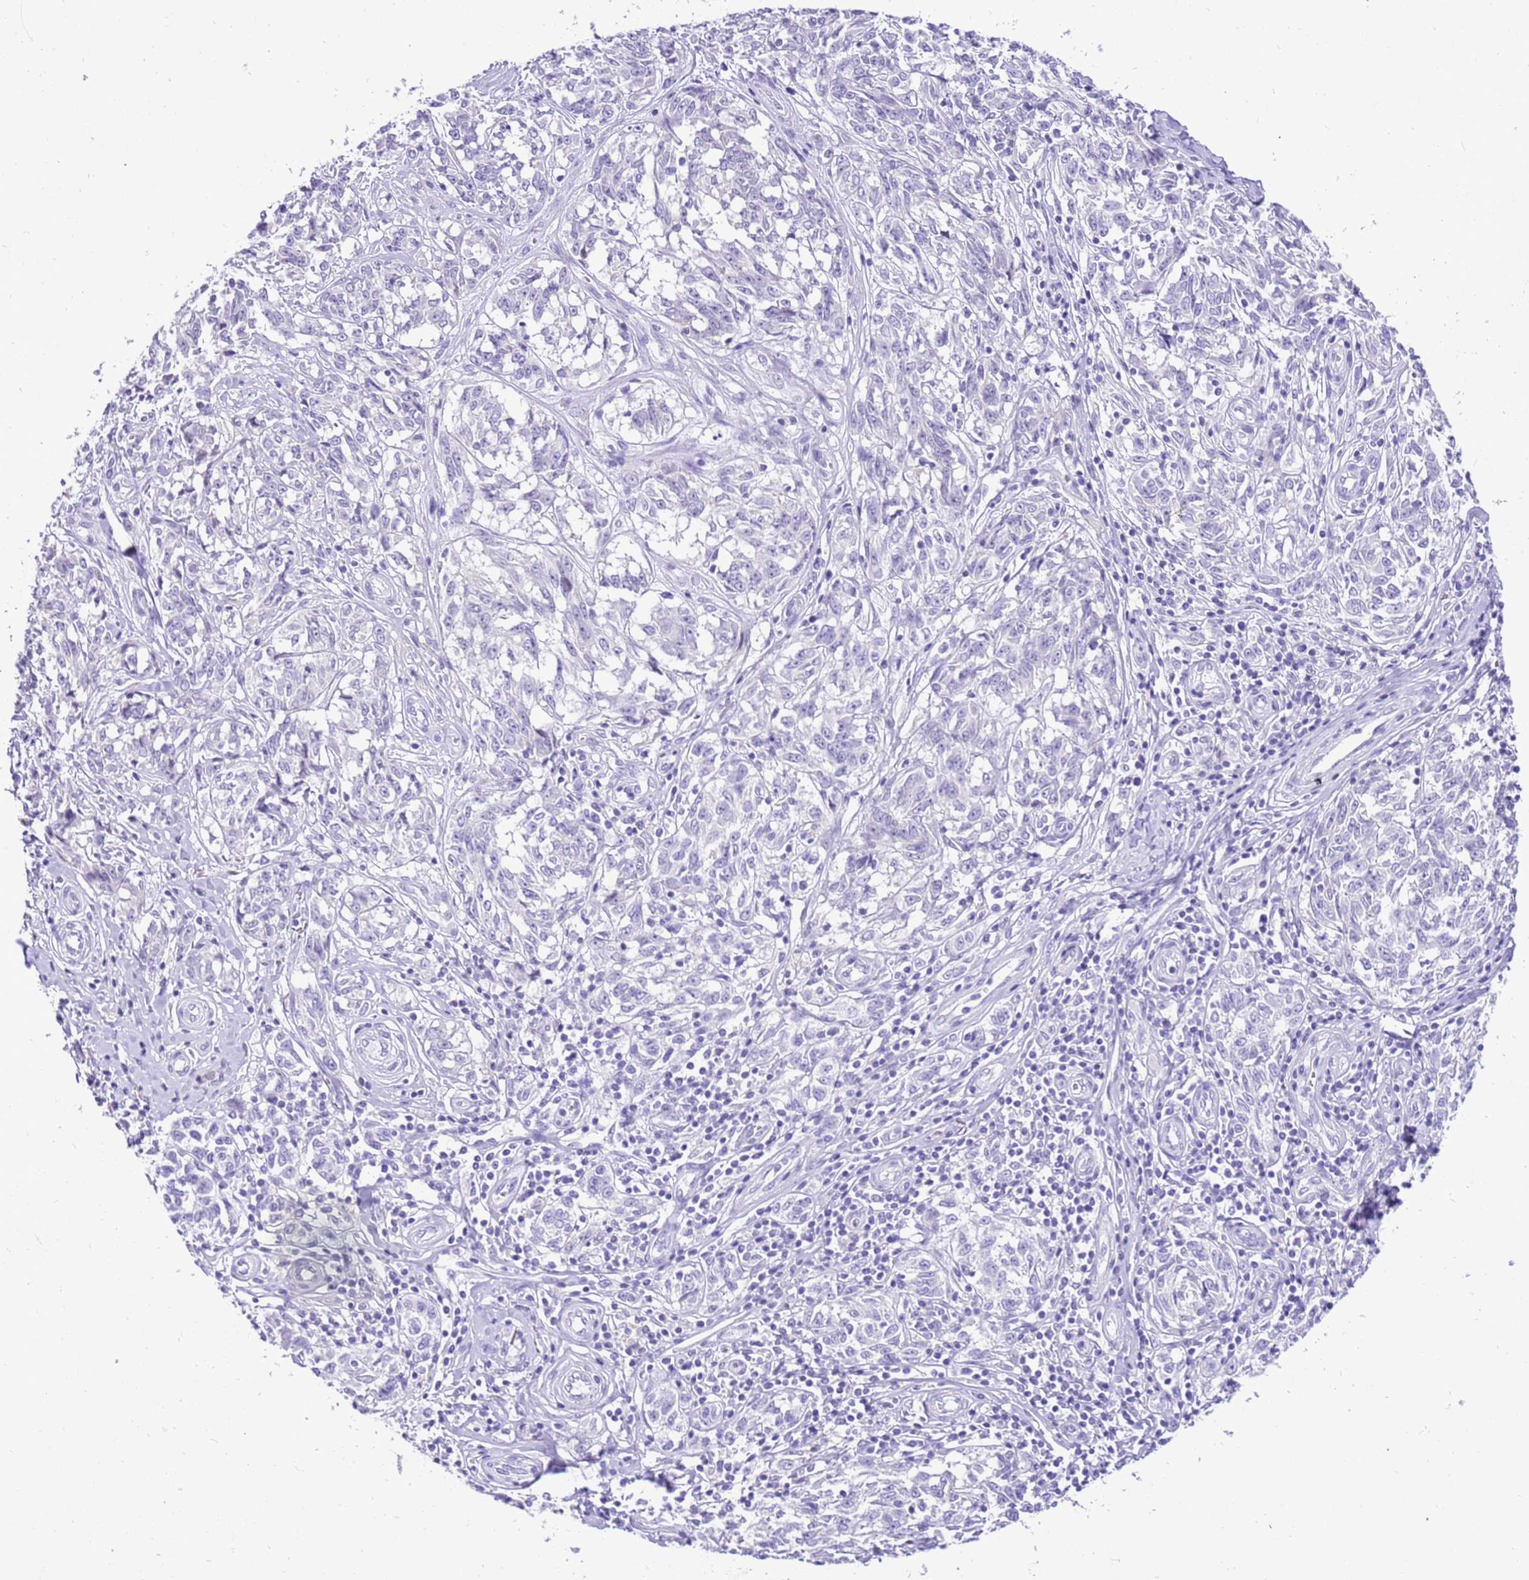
{"staining": {"intensity": "negative", "quantity": "none", "location": "none"}, "tissue": "melanoma", "cell_type": "Tumor cells", "image_type": "cancer", "snomed": [{"axis": "morphology", "description": "Normal tissue, NOS"}, {"axis": "morphology", "description": "Malignant melanoma, NOS"}, {"axis": "topography", "description": "Skin"}], "caption": "IHC photomicrograph of melanoma stained for a protein (brown), which displays no expression in tumor cells.", "gene": "R3HDM4", "patient": {"sex": "female", "age": 64}}